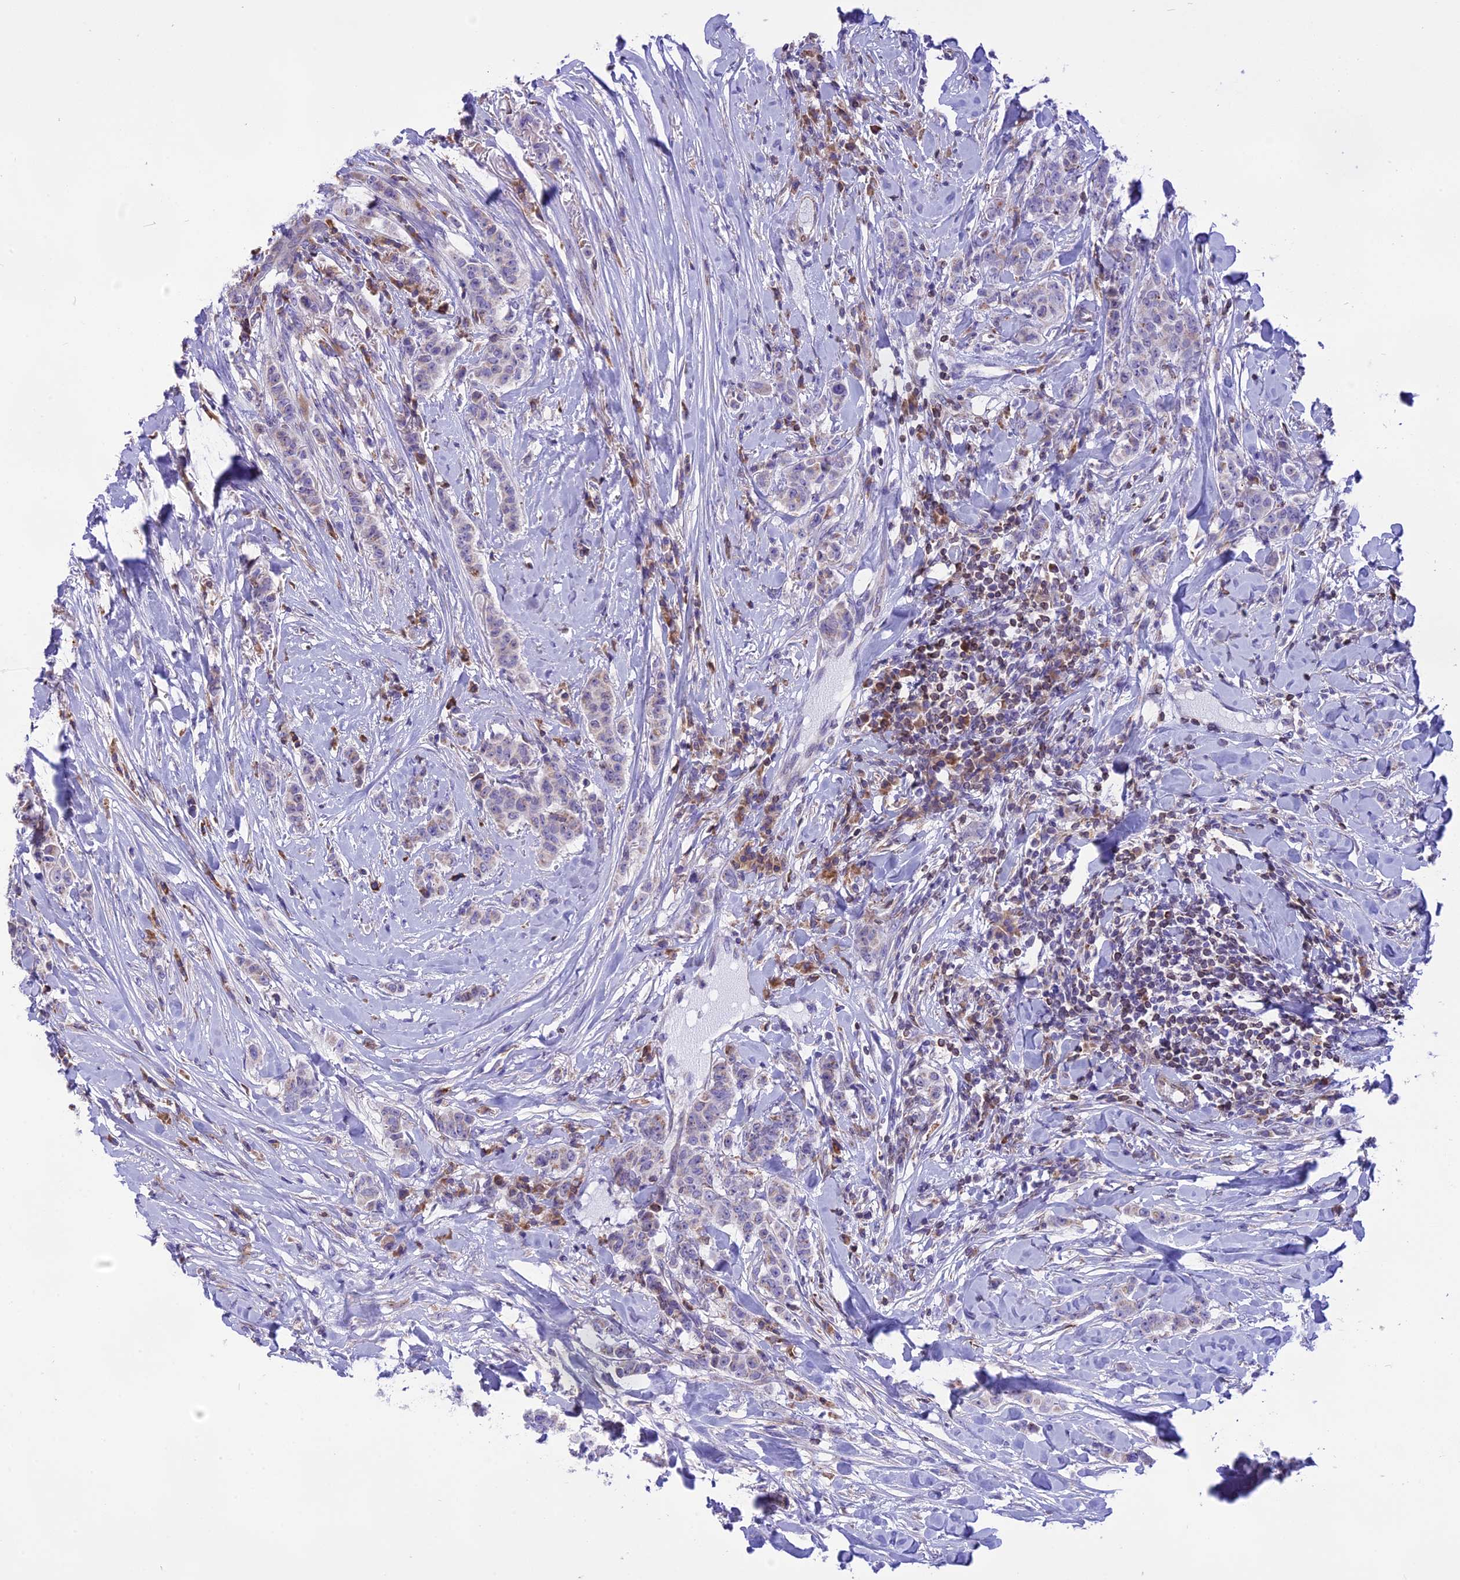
{"staining": {"intensity": "weak", "quantity": "<25%", "location": "cytoplasmic/membranous"}, "tissue": "breast cancer", "cell_type": "Tumor cells", "image_type": "cancer", "snomed": [{"axis": "morphology", "description": "Duct carcinoma"}, {"axis": "topography", "description": "Breast"}], "caption": "DAB immunohistochemical staining of human breast cancer shows no significant expression in tumor cells. (DAB IHC with hematoxylin counter stain).", "gene": "DOC2B", "patient": {"sex": "female", "age": 40}}